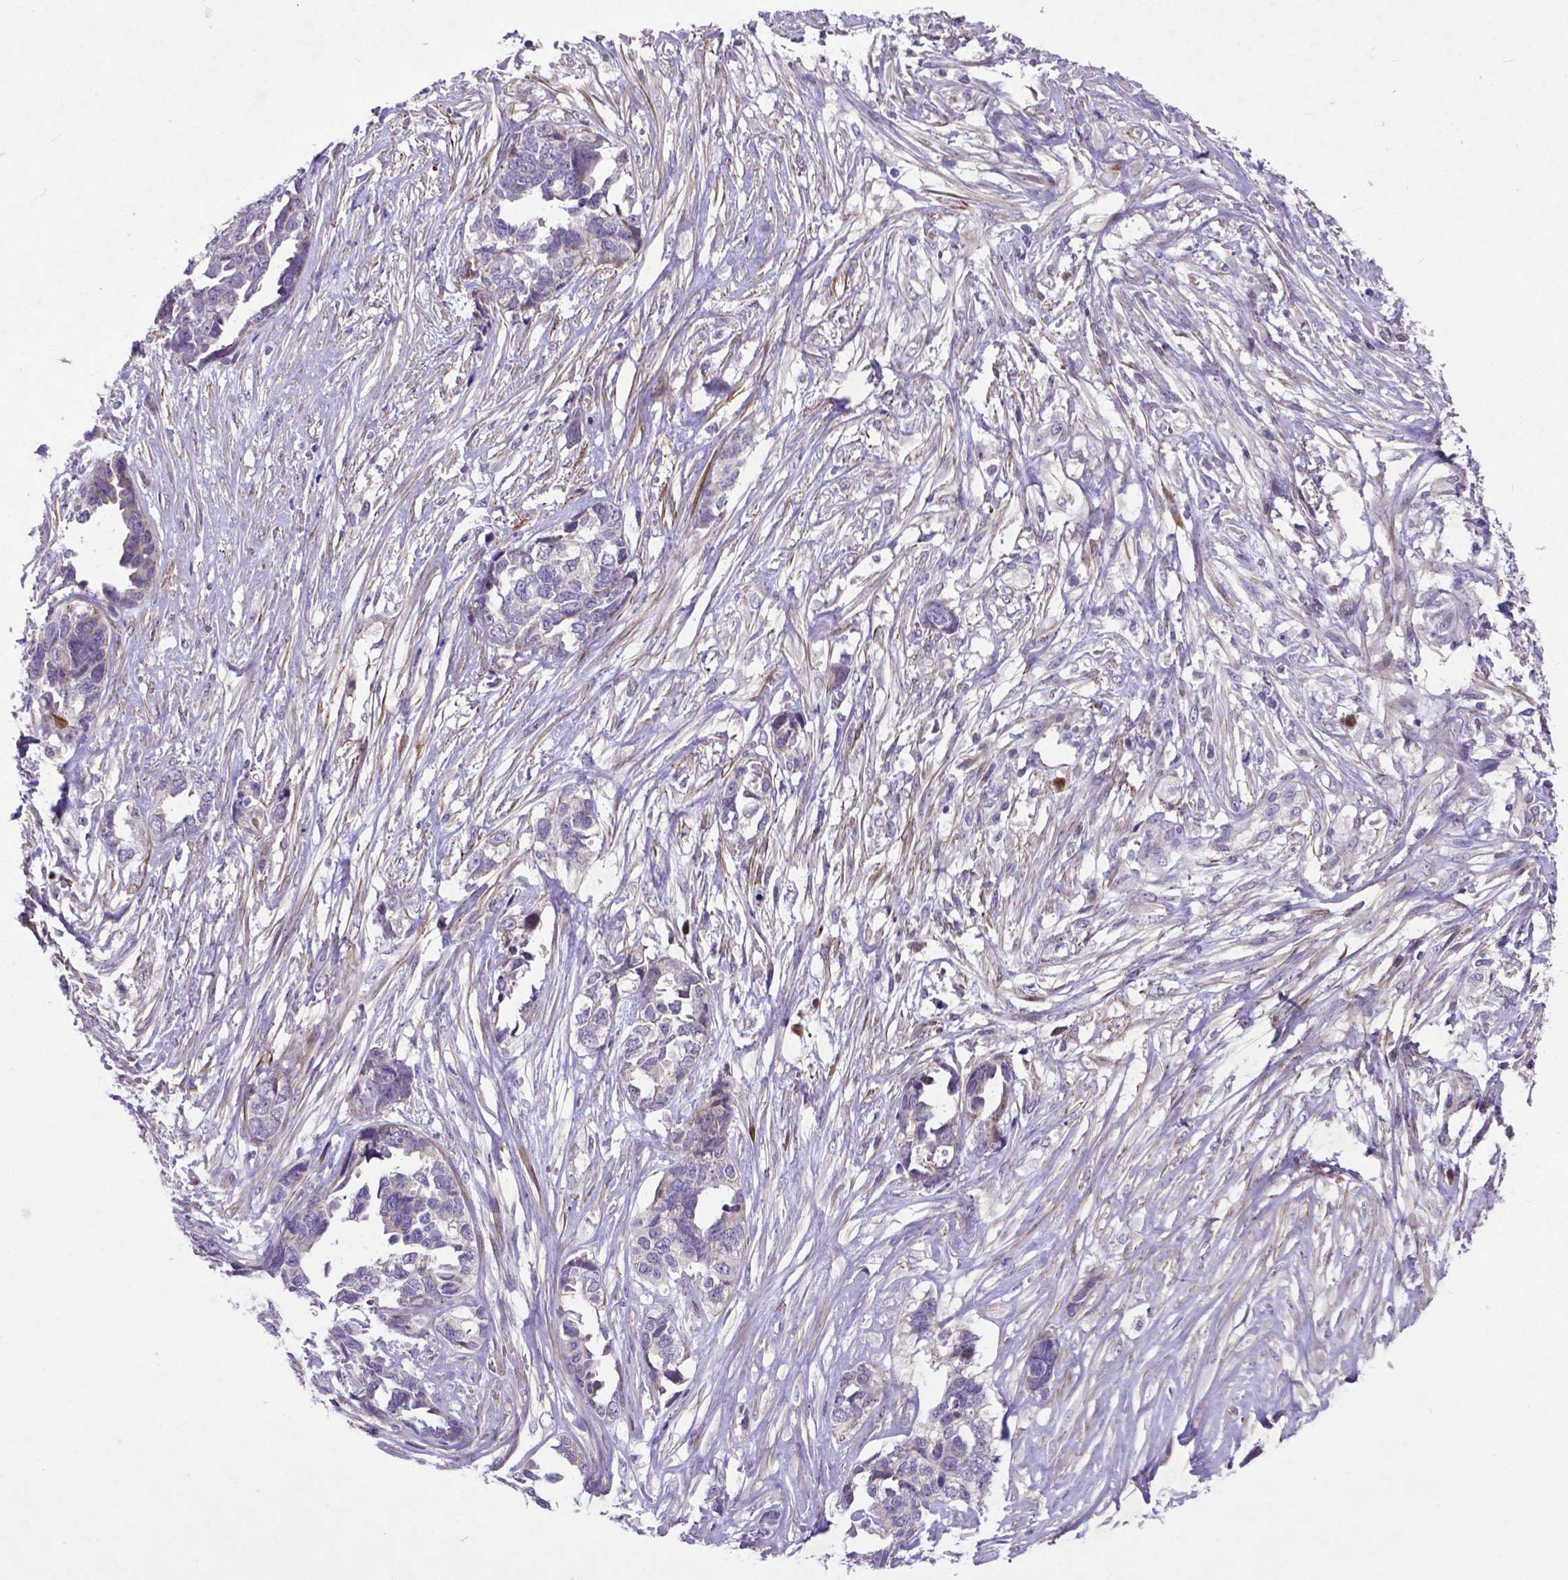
{"staining": {"intensity": "negative", "quantity": "none", "location": "none"}, "tissue": "ovarian cancer", "cell_type": "Tumor cells", "image_type": "cancer", "snomed": [{"axis": "morphology", "description": "Cystadenocarcinoma, serous, NOS"}, {"axis": "topography", "description": "Ovary"}], "caption": "Photomicrograph shows no protein expression in tumor cells of ovarian cancer tissue.", "gene": "PFKFB4", "patient": {"sex": "female", "age": 69}}